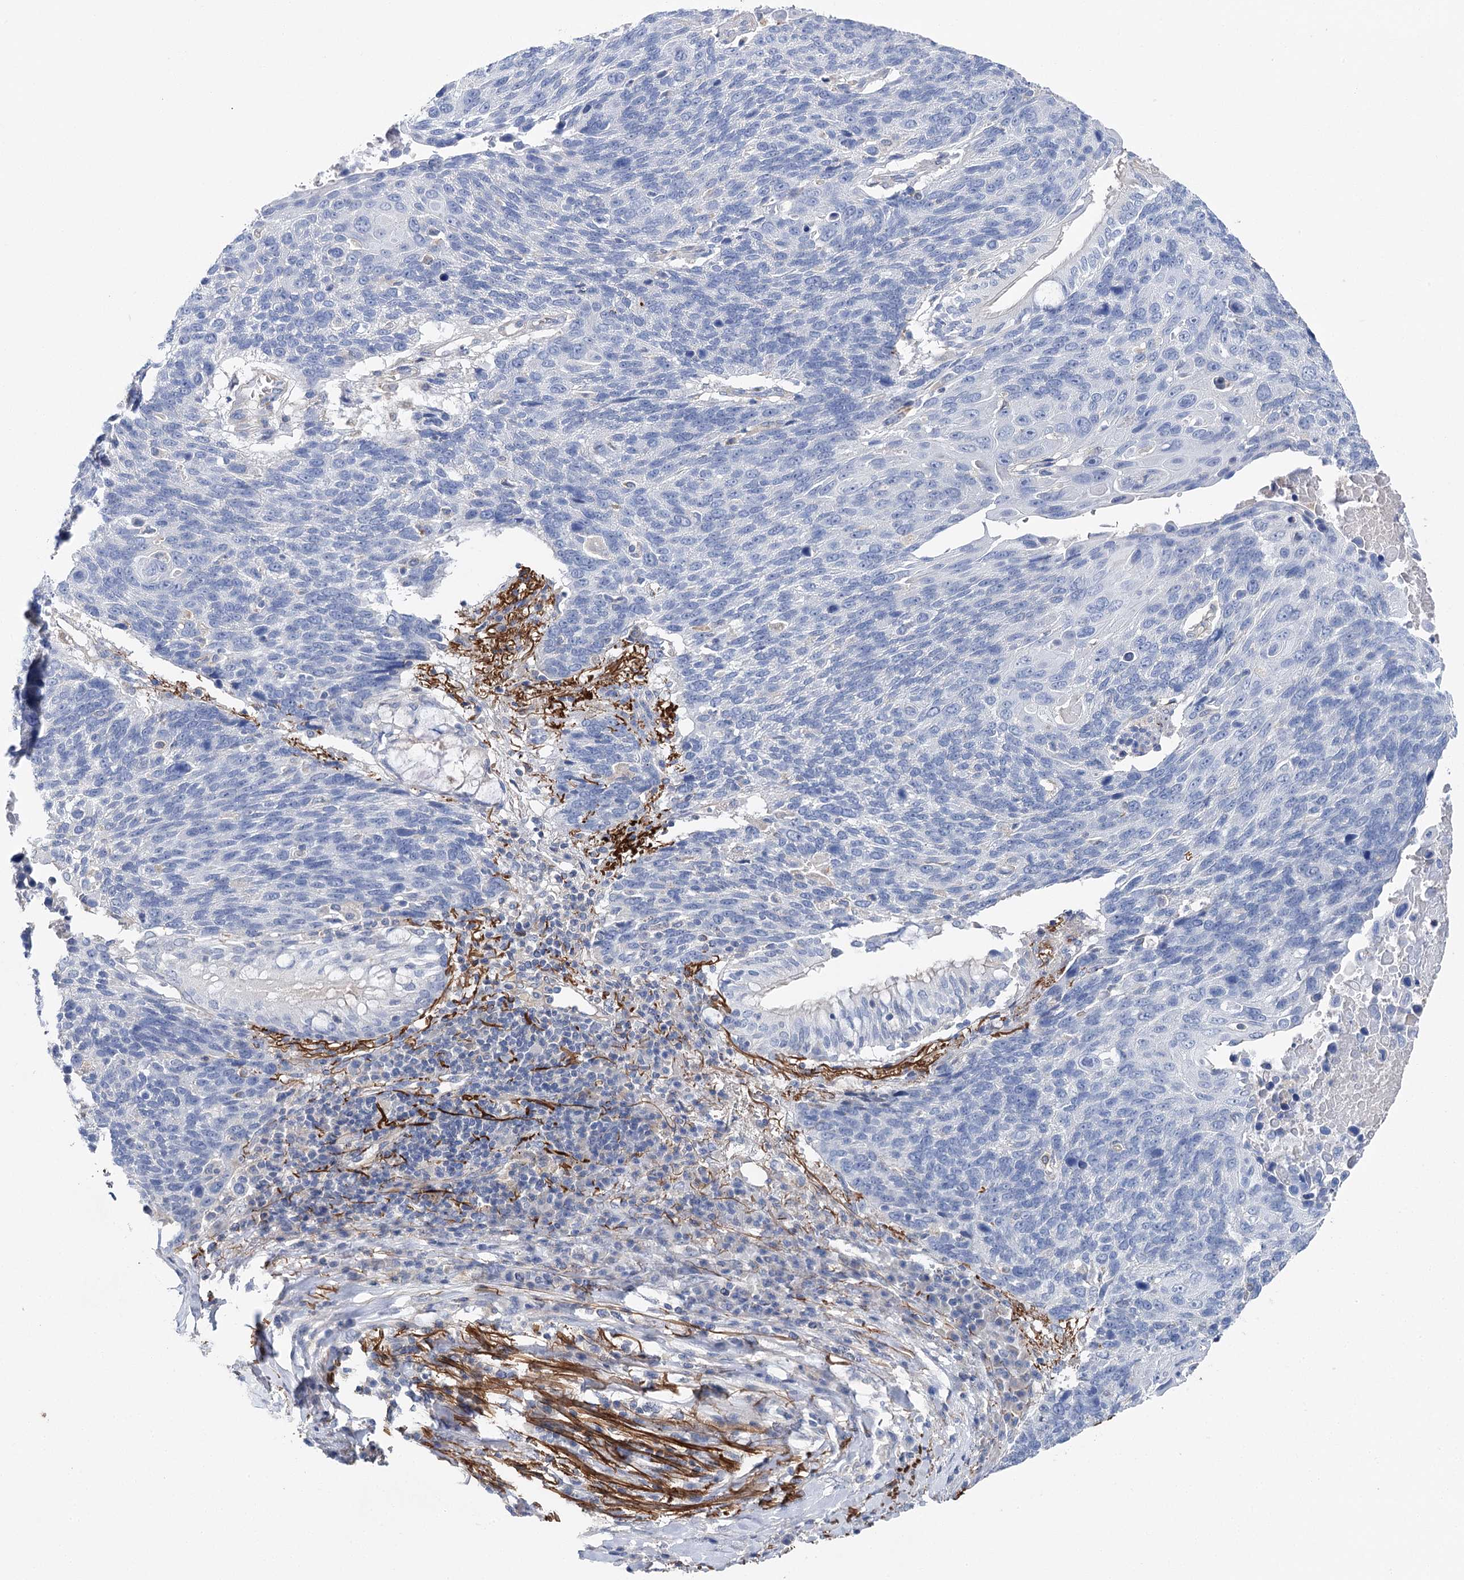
{"staining": {"intensity": "negative", "quantity": "none", "location": "none"}, "tissue": "lung cancer", "cell_type": "Tumor cells", "image_type": "cancer", "snomed": [{"axis": "morphology", "description": "Squamous cell carcinoma, NOS"}, {"axis": "topography", "description": "Lung"}], "caption": "Image shows no significant protein positivity in tumor cells of lung squamous cell carcinoma. (DAB (3,3'-diaminobenzidine) immunohistochemistry, high magnification).", "gene": "EPYC", "patient": {"sex": "male", "age": 66}}